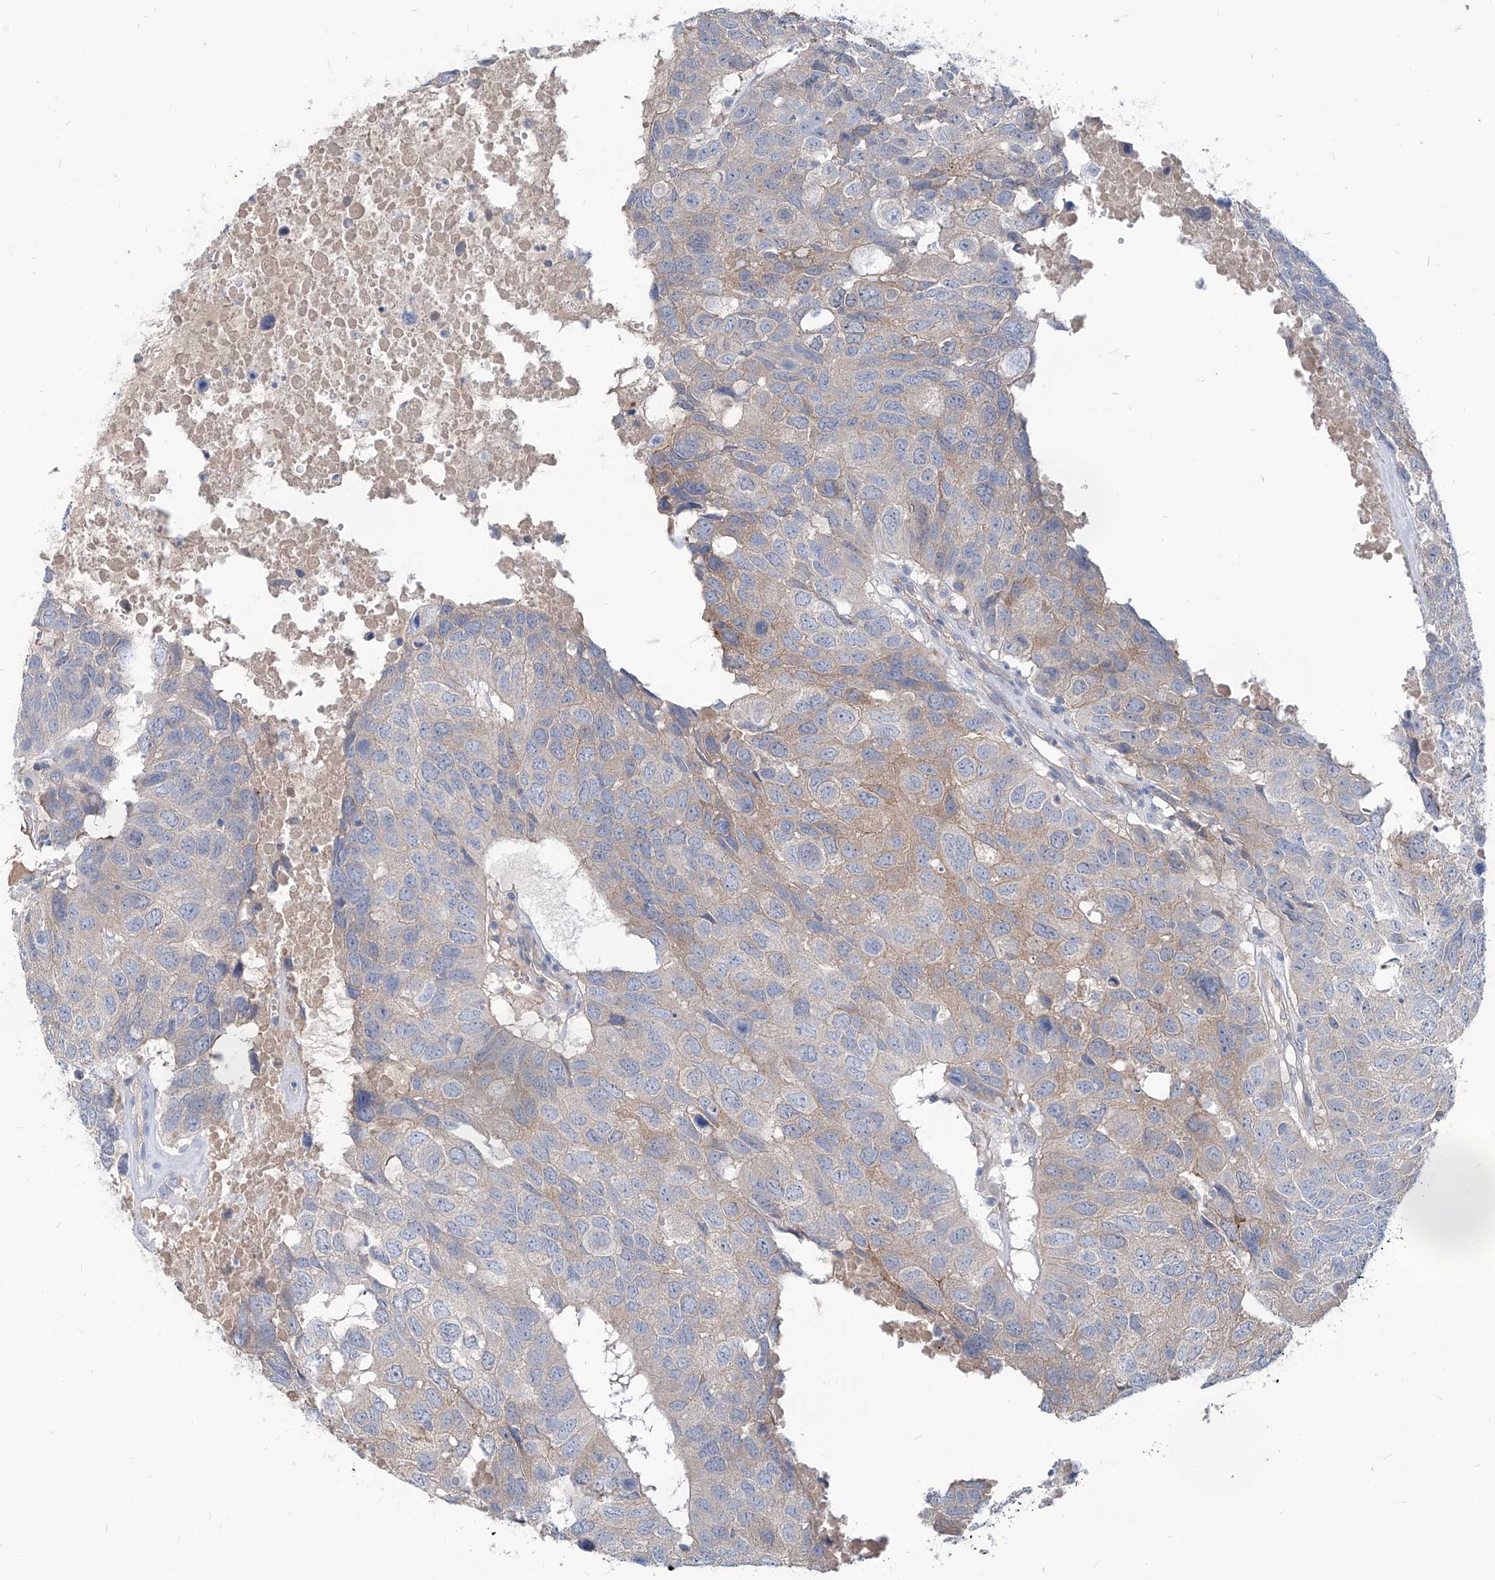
{"staining": {"intensity": "weak", "quantity": "<25%", "location": "cytoplasmic/membranous"}, "tissue": "head and neck cancer", "cell_type": "Tumor cells", "image_type": "cancer", "snomed": [{"axis": "morphology", "description": "Squamous cell carcinoma, NOS"}, {"axis": "topography", "description": "Head-Neck"}], "caption": "Squamous cell carcinoma (head and neck) was stained to show a protein in brown. There is no significant expression in tumor cells.", "gene": "AKAP10", "patient": {"sex": "male", "age": 66}}